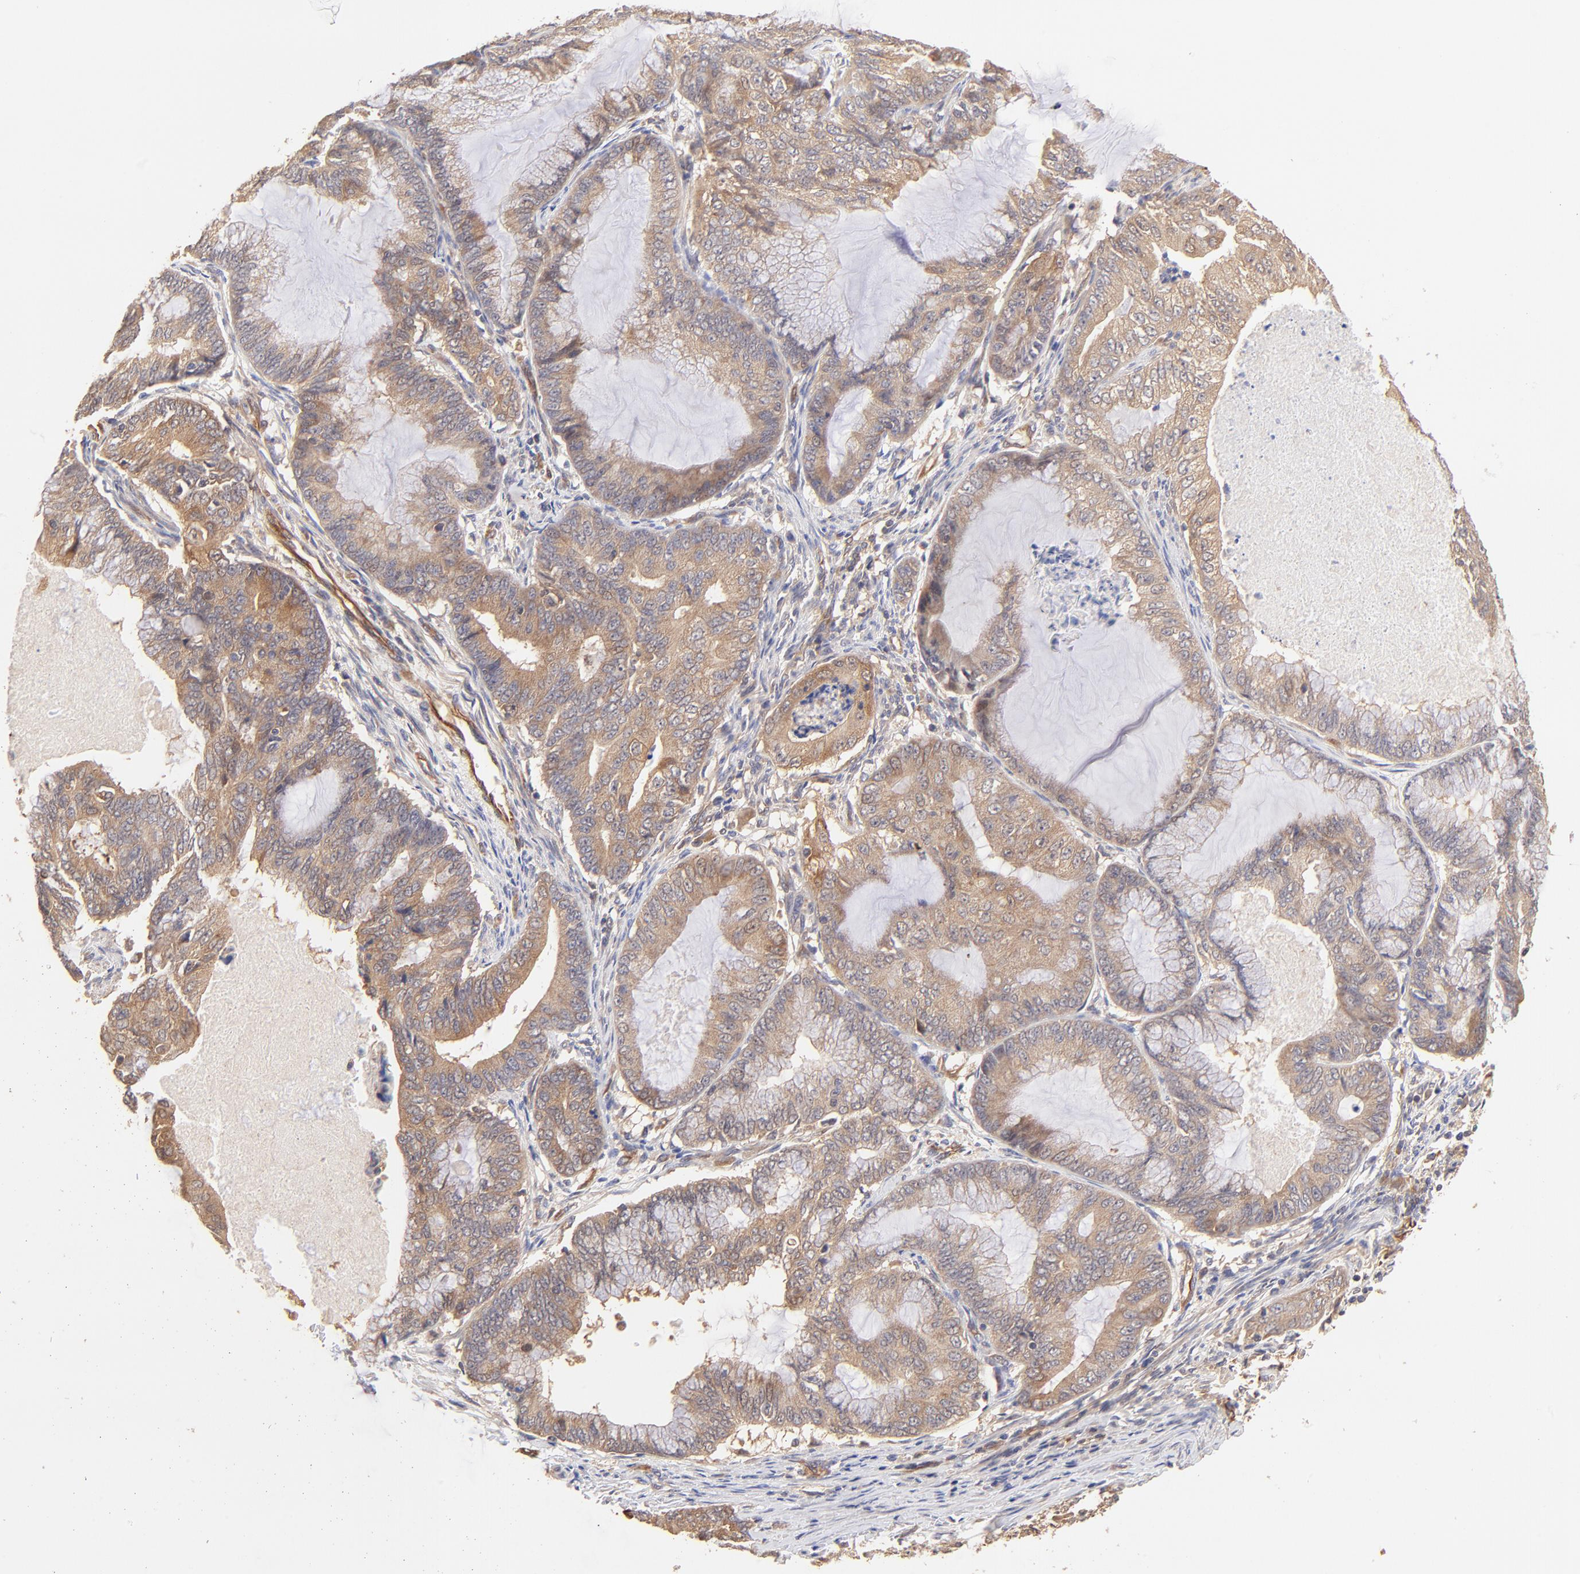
{"staining": {"intensity": "weak", "quantity": ">75%", "location": "cytoplasmic/membranous"}, "tissue": "endometrial cancer", "cell_type": "Tumor cells", "image_type": "cancer", "snomed": [{"axis": "morphology", "description": "Adenocarcinoma, NOS"}, {"axis": "topography", "description": "Endometrium"}], "caption": "Human endometrial cancer stained with a brown dye reveals weak cytoplasmic/membranous positive positivity in about >75% of tumor cells.", "gene": "TNFAIP3", "patient": {"sex": "female", "age": 63}}